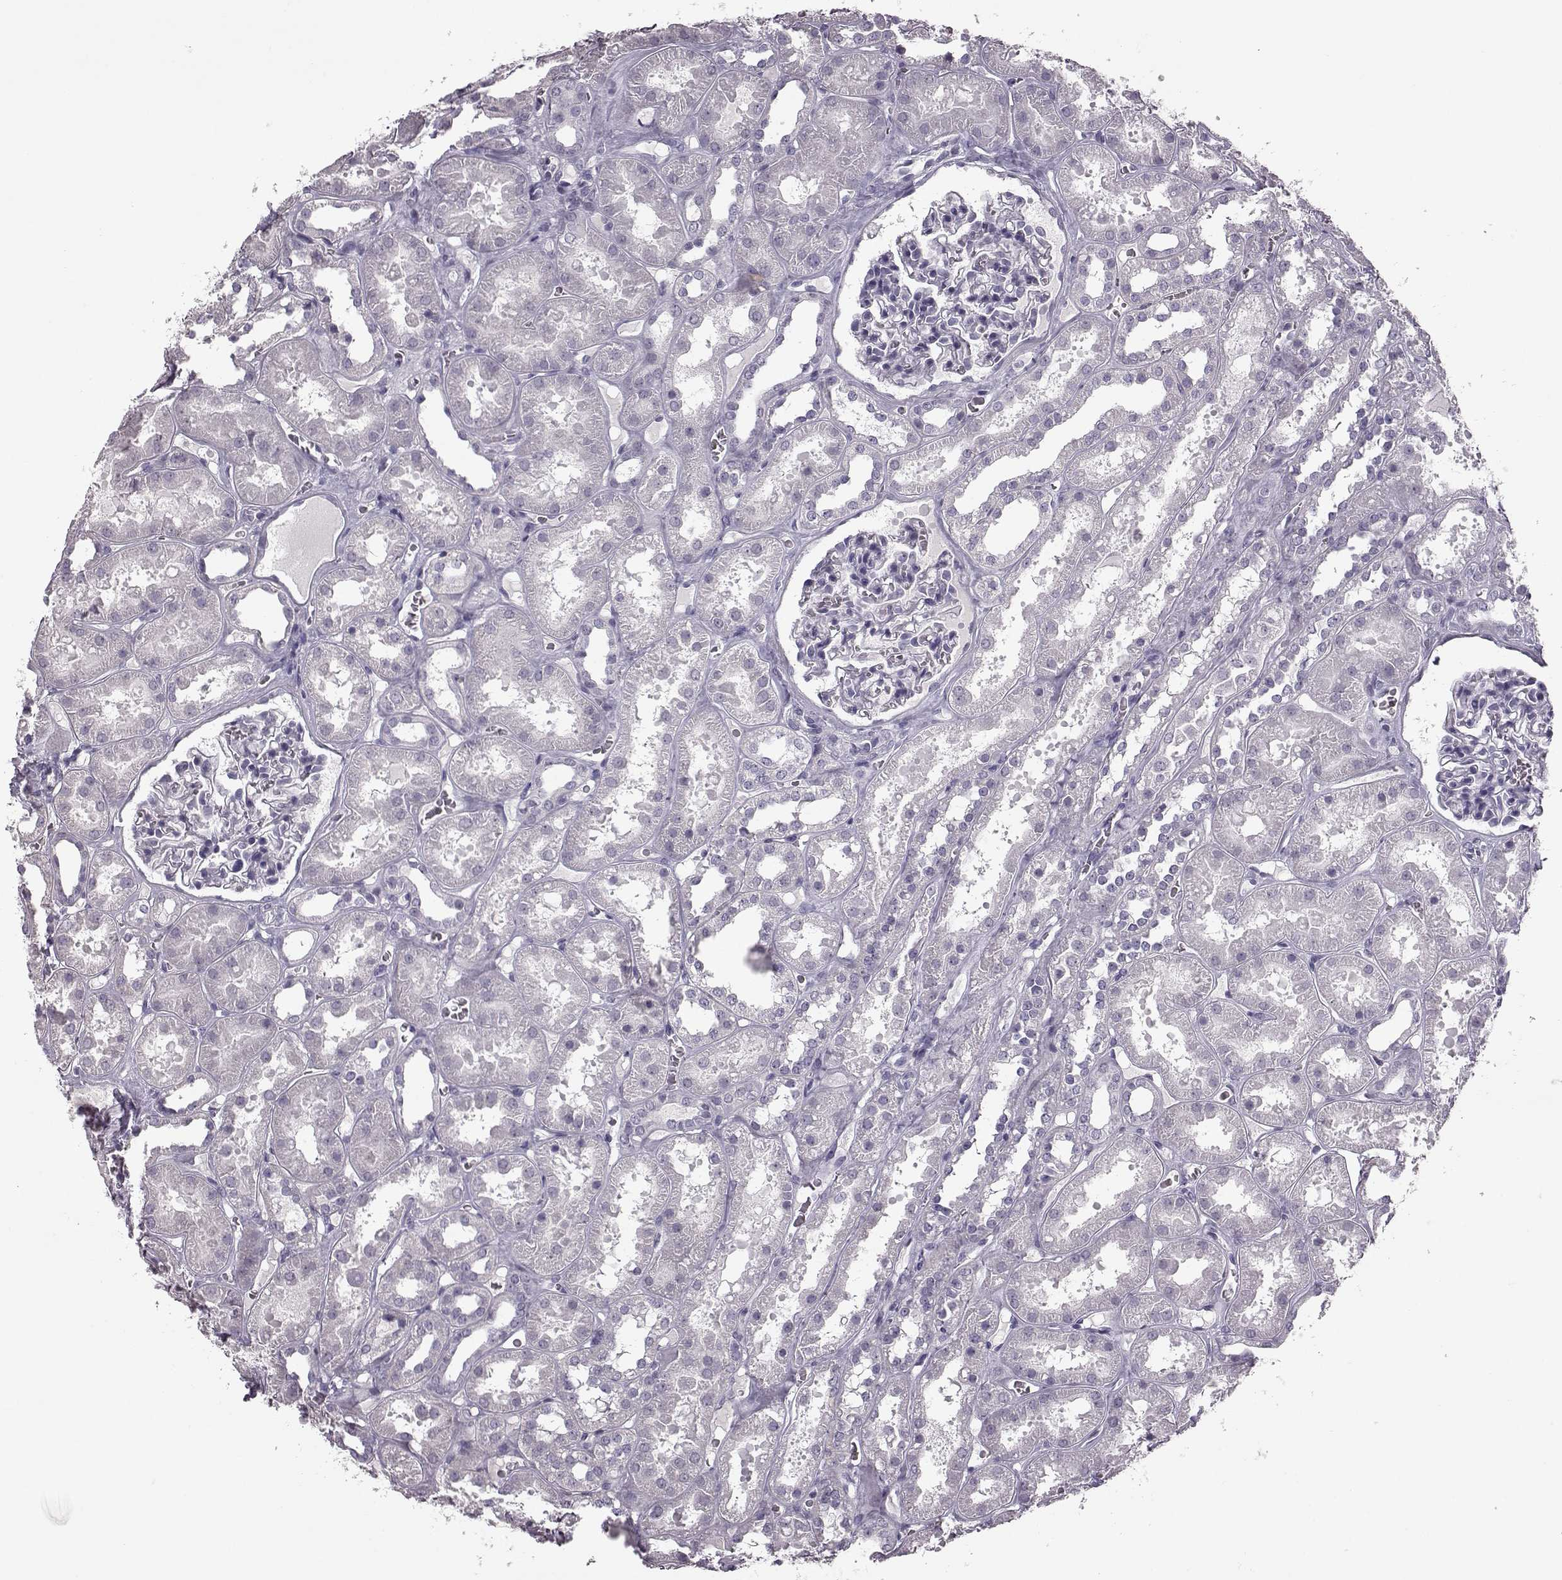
{"staining": {"intensity": "negative", "quantity": "none", "location": "none"}, "tissue": "kidney", "cell_type": "Cells in glomeruli", "image_type": "normal", "snomed": [{"axis": "morphology", "description": "Normal tissue, NOS"}, {"axis": "topography", "description": "Kidney"}], "caption": "An immunohistochemistry (IHC) photomicrograph of normal kidney is shown. There is no staining in cells in glomeruli of kidney. (Brightfield microscopy of DAB immunohistochemistry (IHC) at high magnification).", "gene": "PRPH2", "patient": {"sex": "female", "age": 41}}